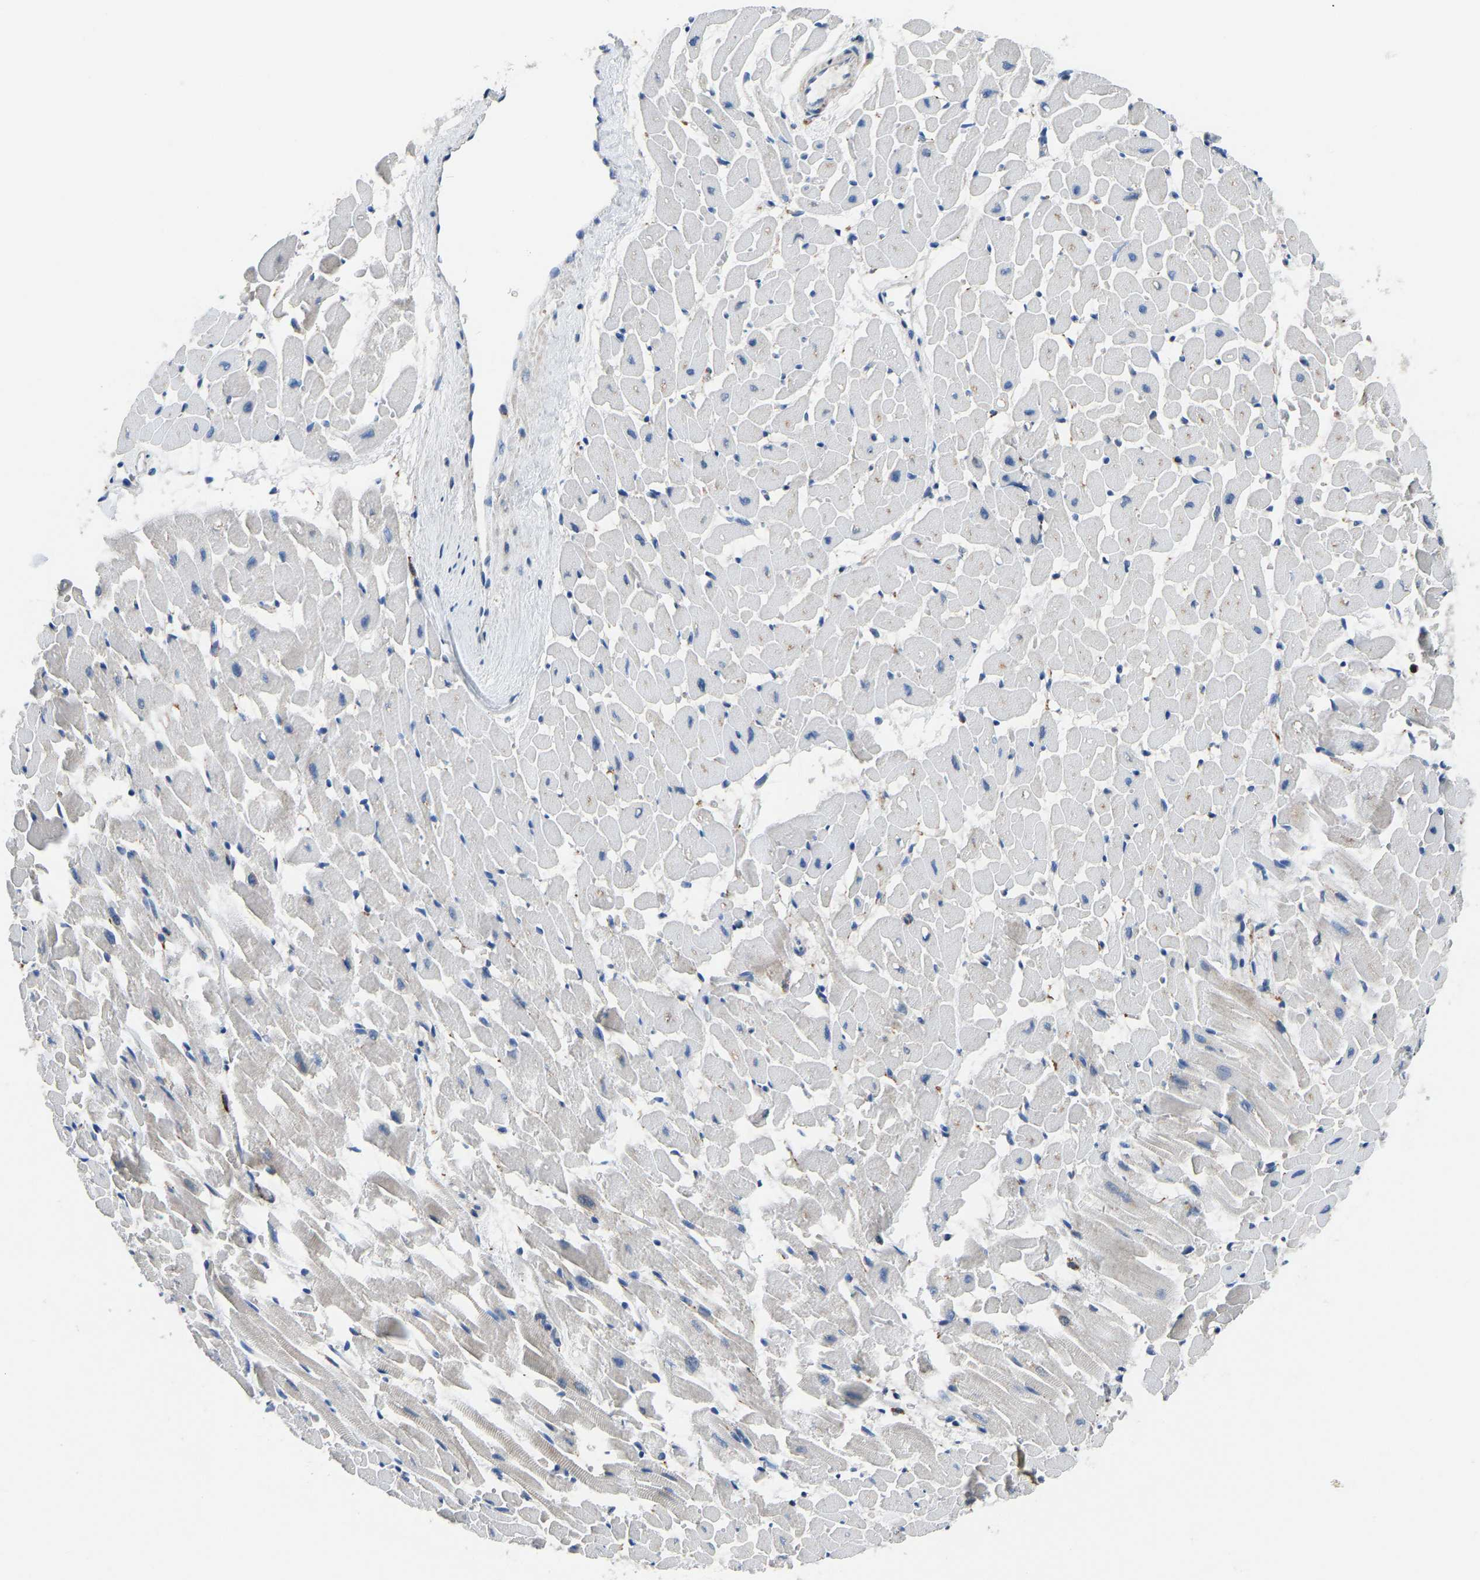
{"staining": {"intensity": "negative", "quantity": "none", "location": "none"}, "tissue": "heart muscle", "cell_type": "Cardiomyocytes", "image_type": "normal", "snomed": [{"axis": "morphology", "description": "Normal tissue, NOS"}, {"axis": "topography", "description": "Heart"}], "caption": "Human heart muscle stained for a protein using immunohistochemistry (IHC) shows no positivity in cardiomyocytes.", "gene": "ATP6V1E1", "patient": {"sex": "male", "age": 45}}